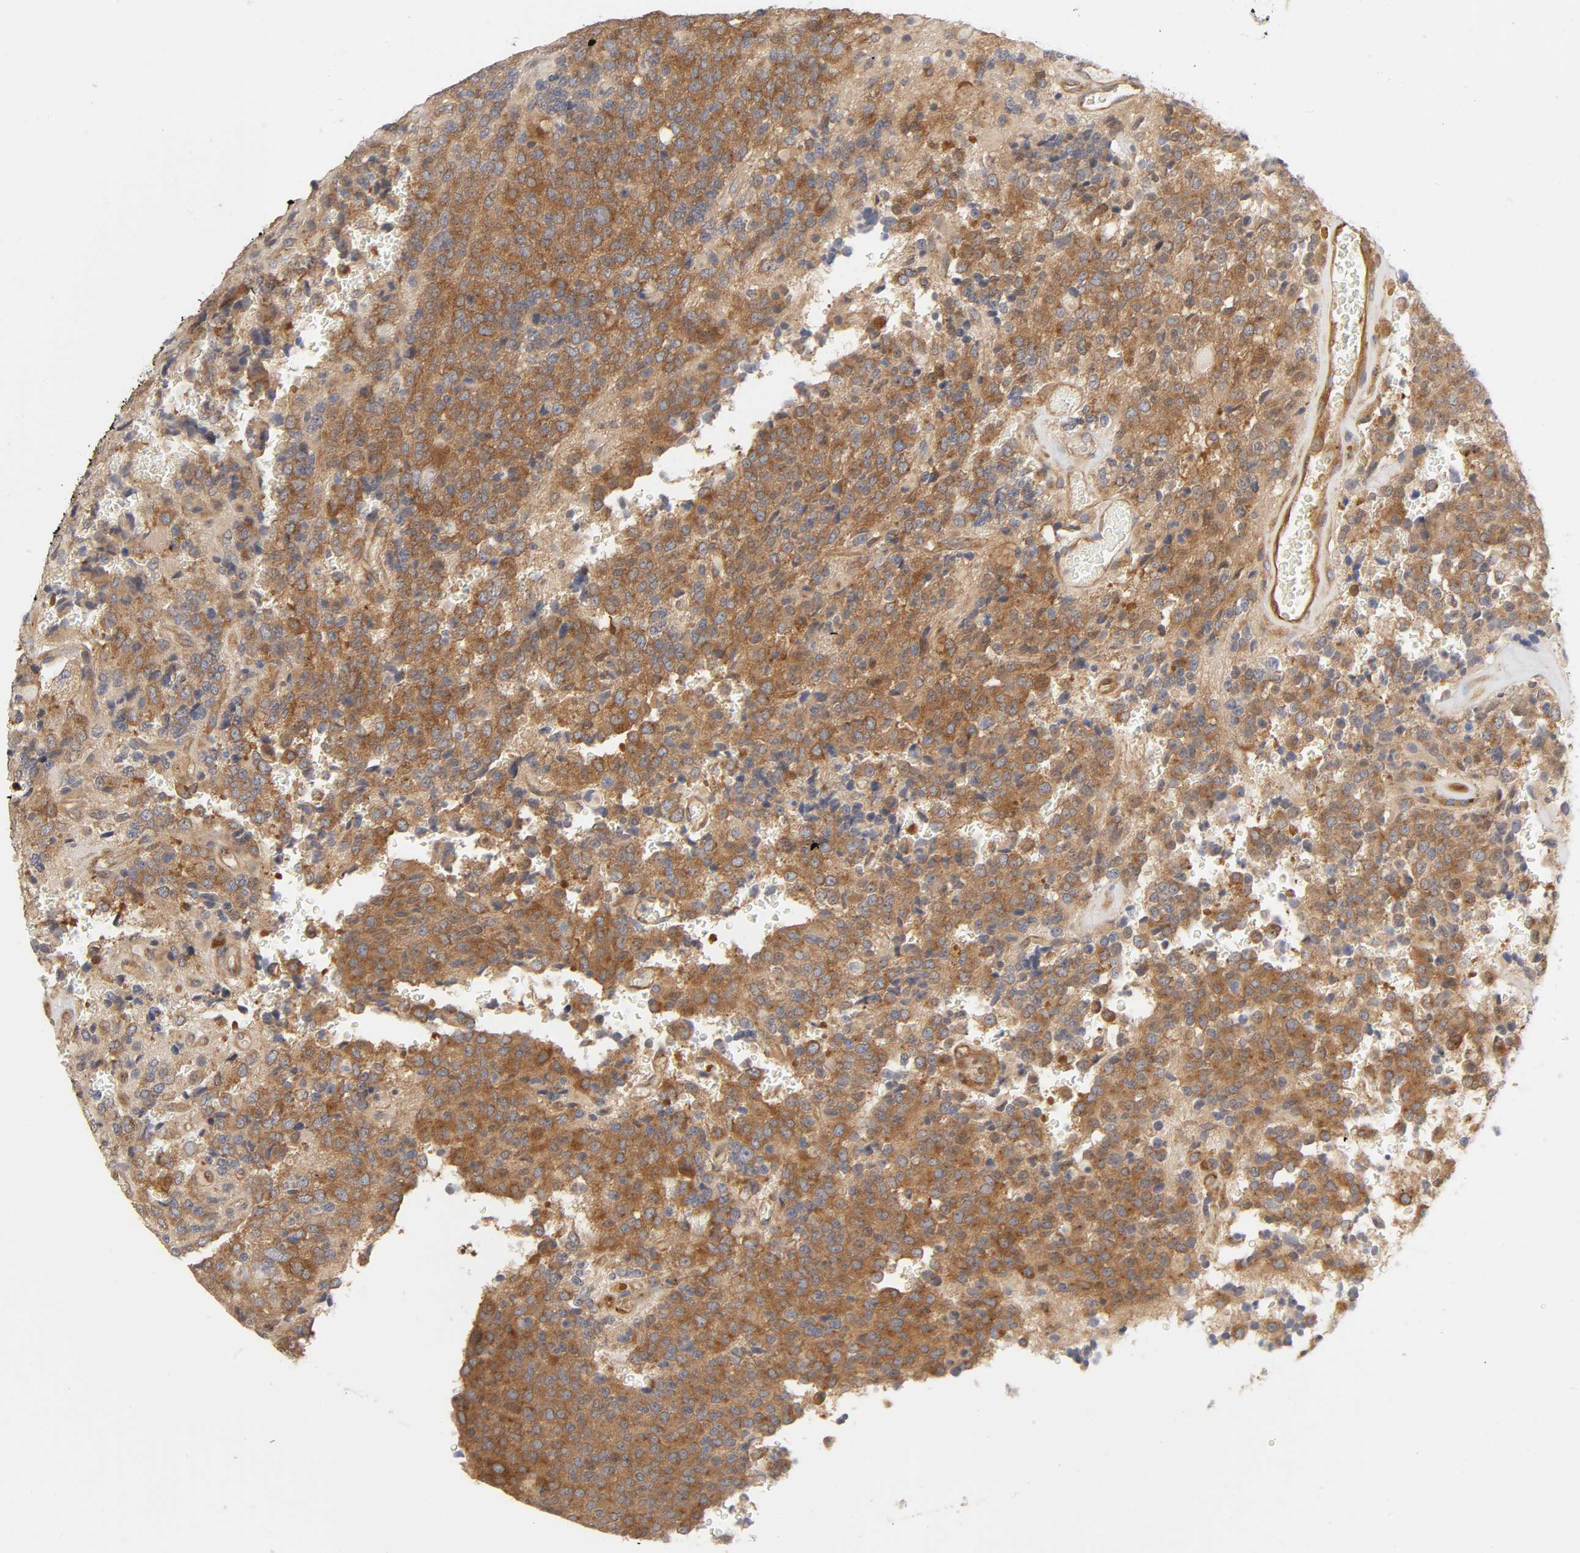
{"staining": {"intensity": "moderate", "quantity": ">75%", "location": "cytoplasmic/membranous"}, "tissue": "glioma", "cell_type": "Tumor cells", "image_type": "cancer", "snomed": [{"axis": "morphology", "description": "Glioma, malignant, High grade"}, {"axis": "topography", "description": "pancreas cauda"}], "caption": "Protein staining displays moderate cytoplasmic/membranous expression in about >75% of tumor cells in malignant high-grade glioma.", "gene": "SCHIP1", "patient": {"sex": "male", "age": 60}}